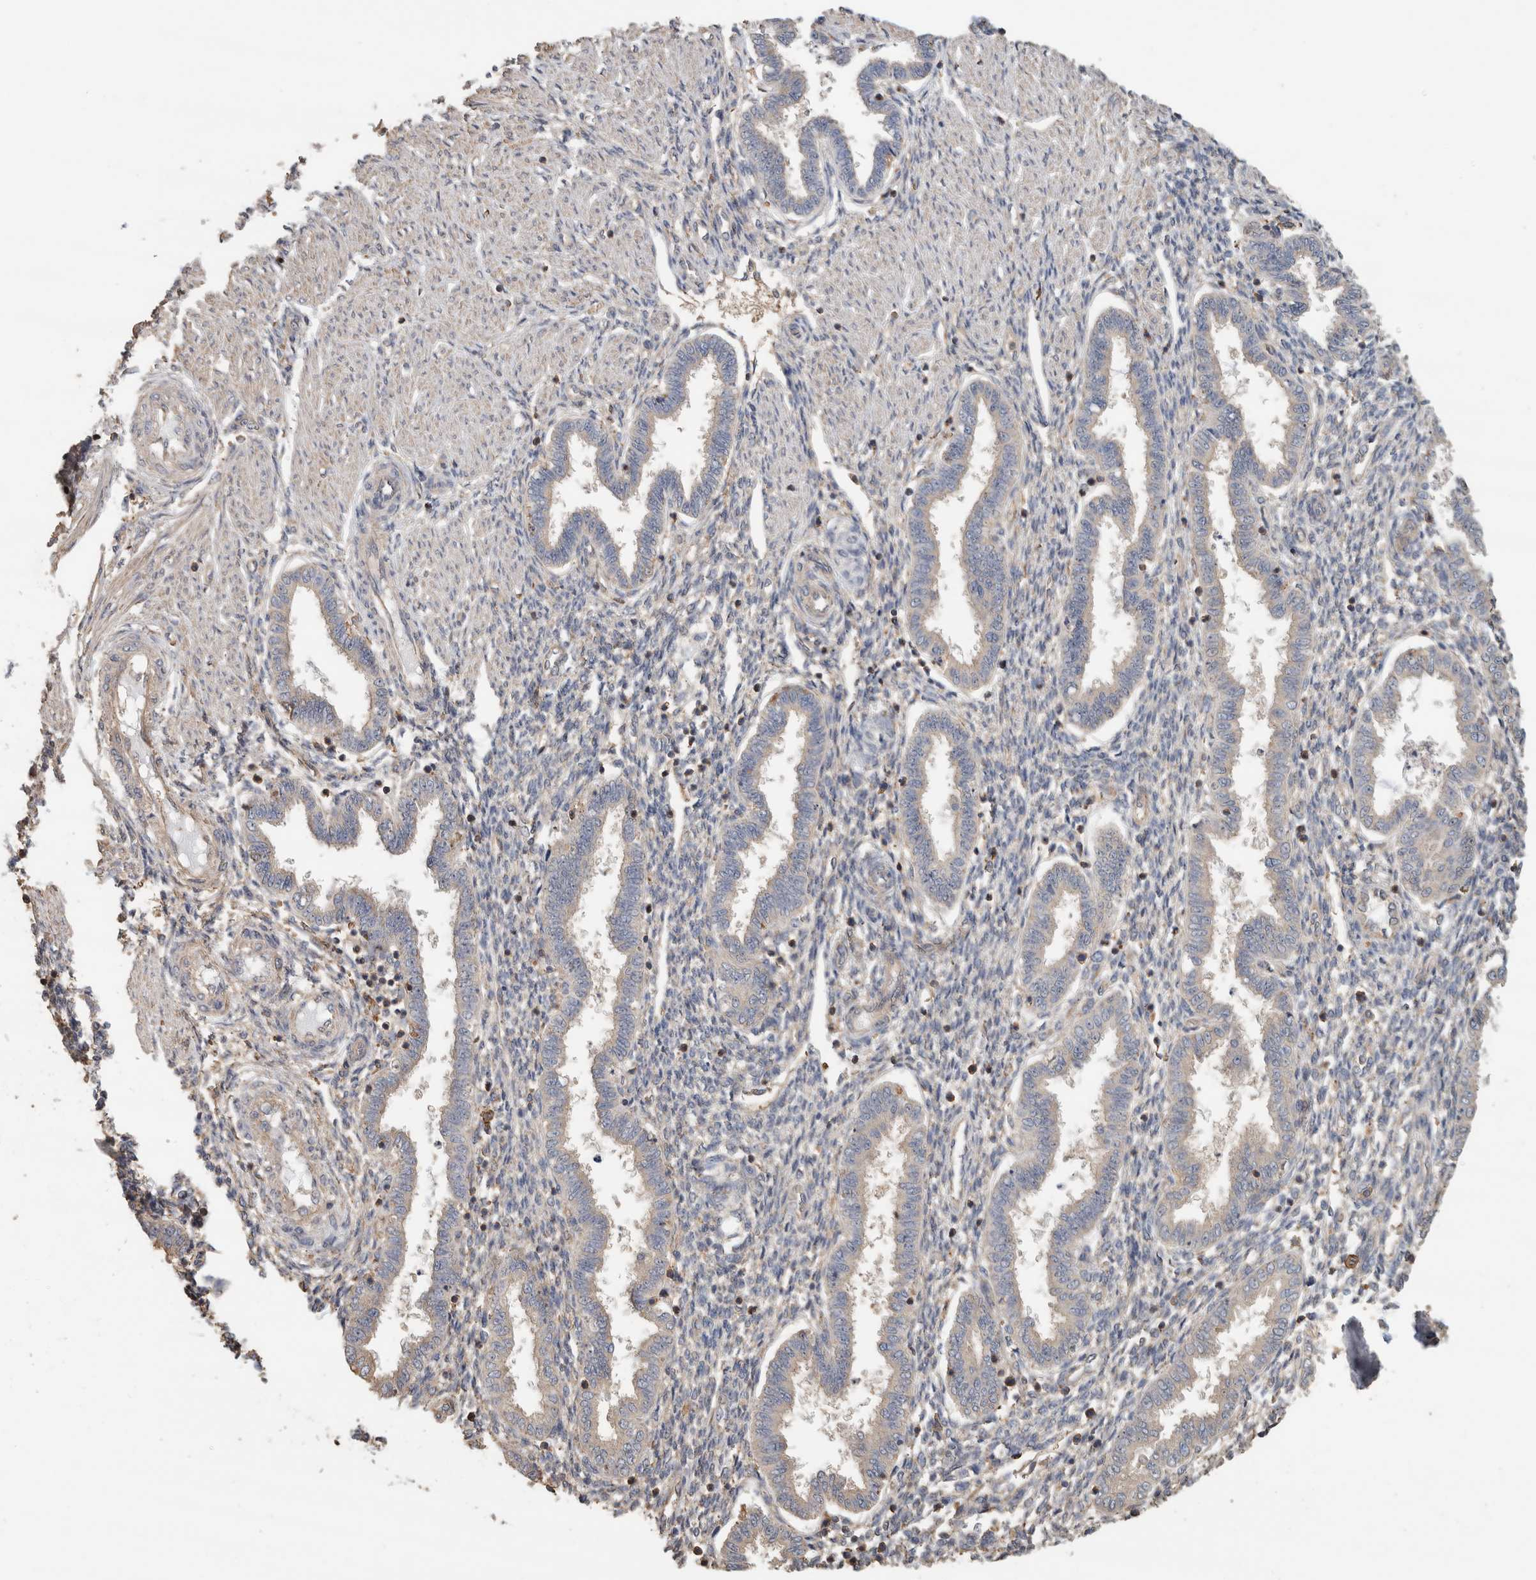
{"staining": {"intensity": "weak", "quantity": "25%-75%", "location": "cytoplasmic/membranous"}, "tissue": "endometrium", "cell_type": "Cells in endometrial stroma", "image_type": "normal", "snomed": [{"axis": "morphology", "description": "Normal tissue, NOS"}, {"axis": "topography", "description": "Endometrium"}], "caption": "An immunohistochemistry histopathology image of normal tissue is shown. Protein staining in brown shows weak cytoplasmic/membranous positivity in endometrium within cells in endometrial stroma.", "gene": "EIF4G3", "patient": {"sex": "female", "age": 33}}